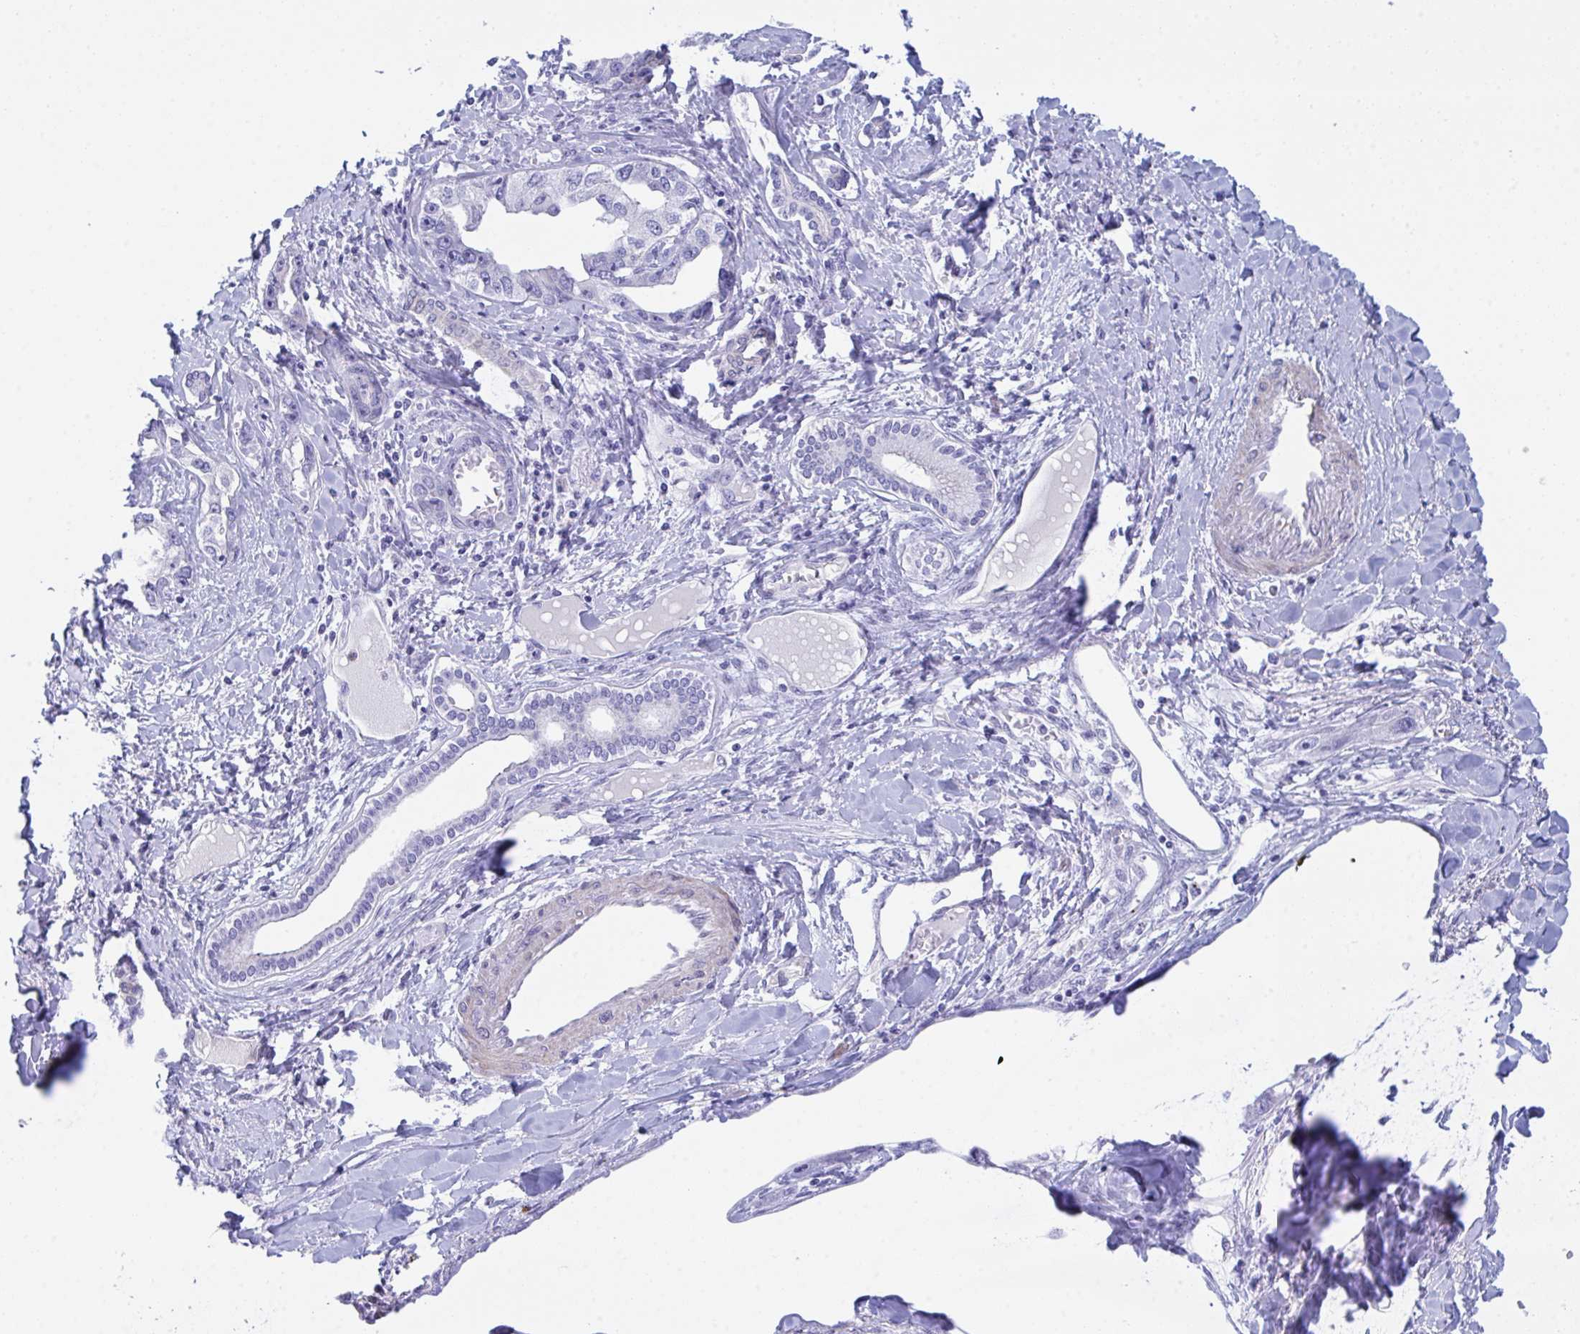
{"staining": {"intensity": "negative", "quantity": "none", "location": "none"}, "tissue": "liver cancer", "cell_type": "Tumor cells", "image_type": "cancer", "snomed": [{"axis": "morphology", "description": "Cholangiocarcinoma"}, {"axis": "topography", "description": "Liver"}], "caption": "Tumor cells are negative for brown protein staining in liver cancer (cholangiocarcinoma).", "gene": "CEP170B", "patient": {"sex": "male", "age": 59}}